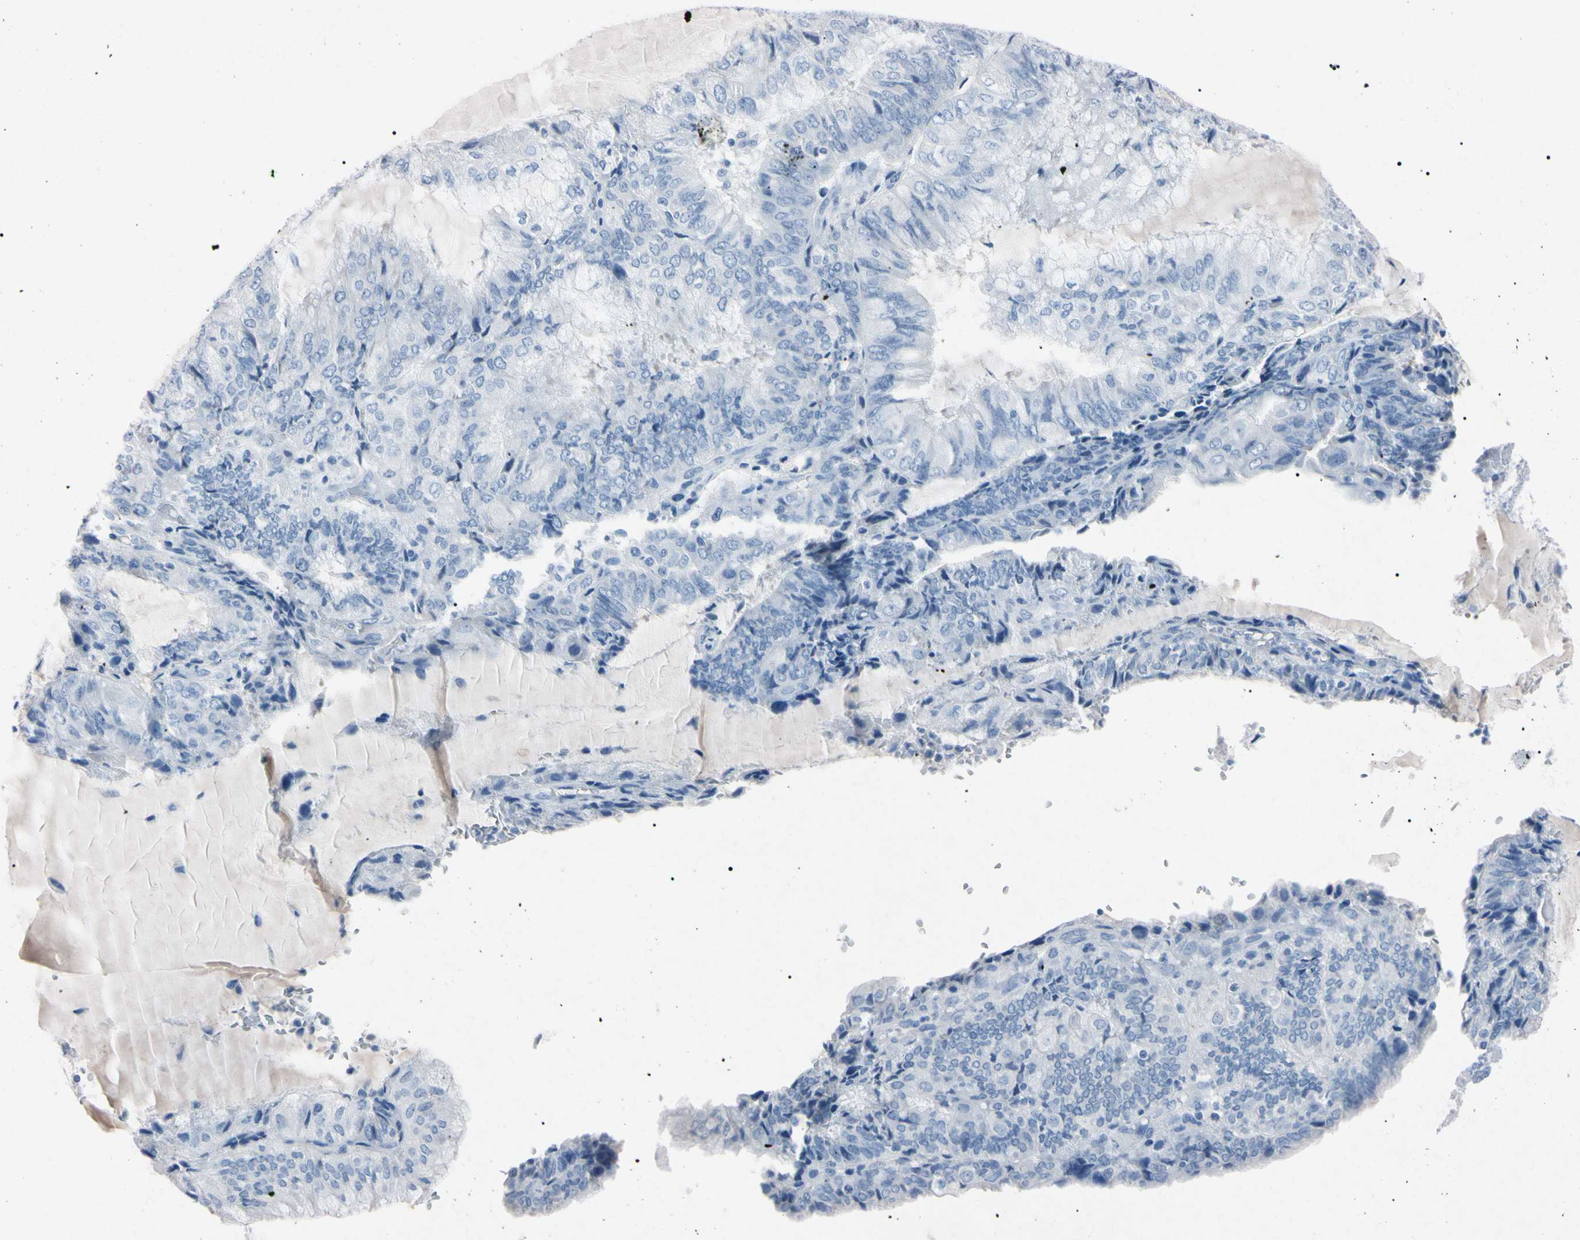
{"staining": {"intensity": "negative", "quantity": "none", "location": "none"}, "tissue": "endometrial cancer", "cell_type": "Tumor cells", "image_type": "cancer", "snomed": [{"axis": "morphology", "description": "Adenocarcinoma, NOS"}, {"axis": "topography", "description": "Endometrium"}], "caption": "An image of human endometrial cancer is negative for staining in tumor cells. (Stains: DAB (3,3'-diaminobenzidine) immunohistochemistry (IHC) with hematoxylin counter stain, Microscopy: brightfield microscopy at high magnification).", "gene": "ELN", "patient": {"sex": "female", "age": 81}}